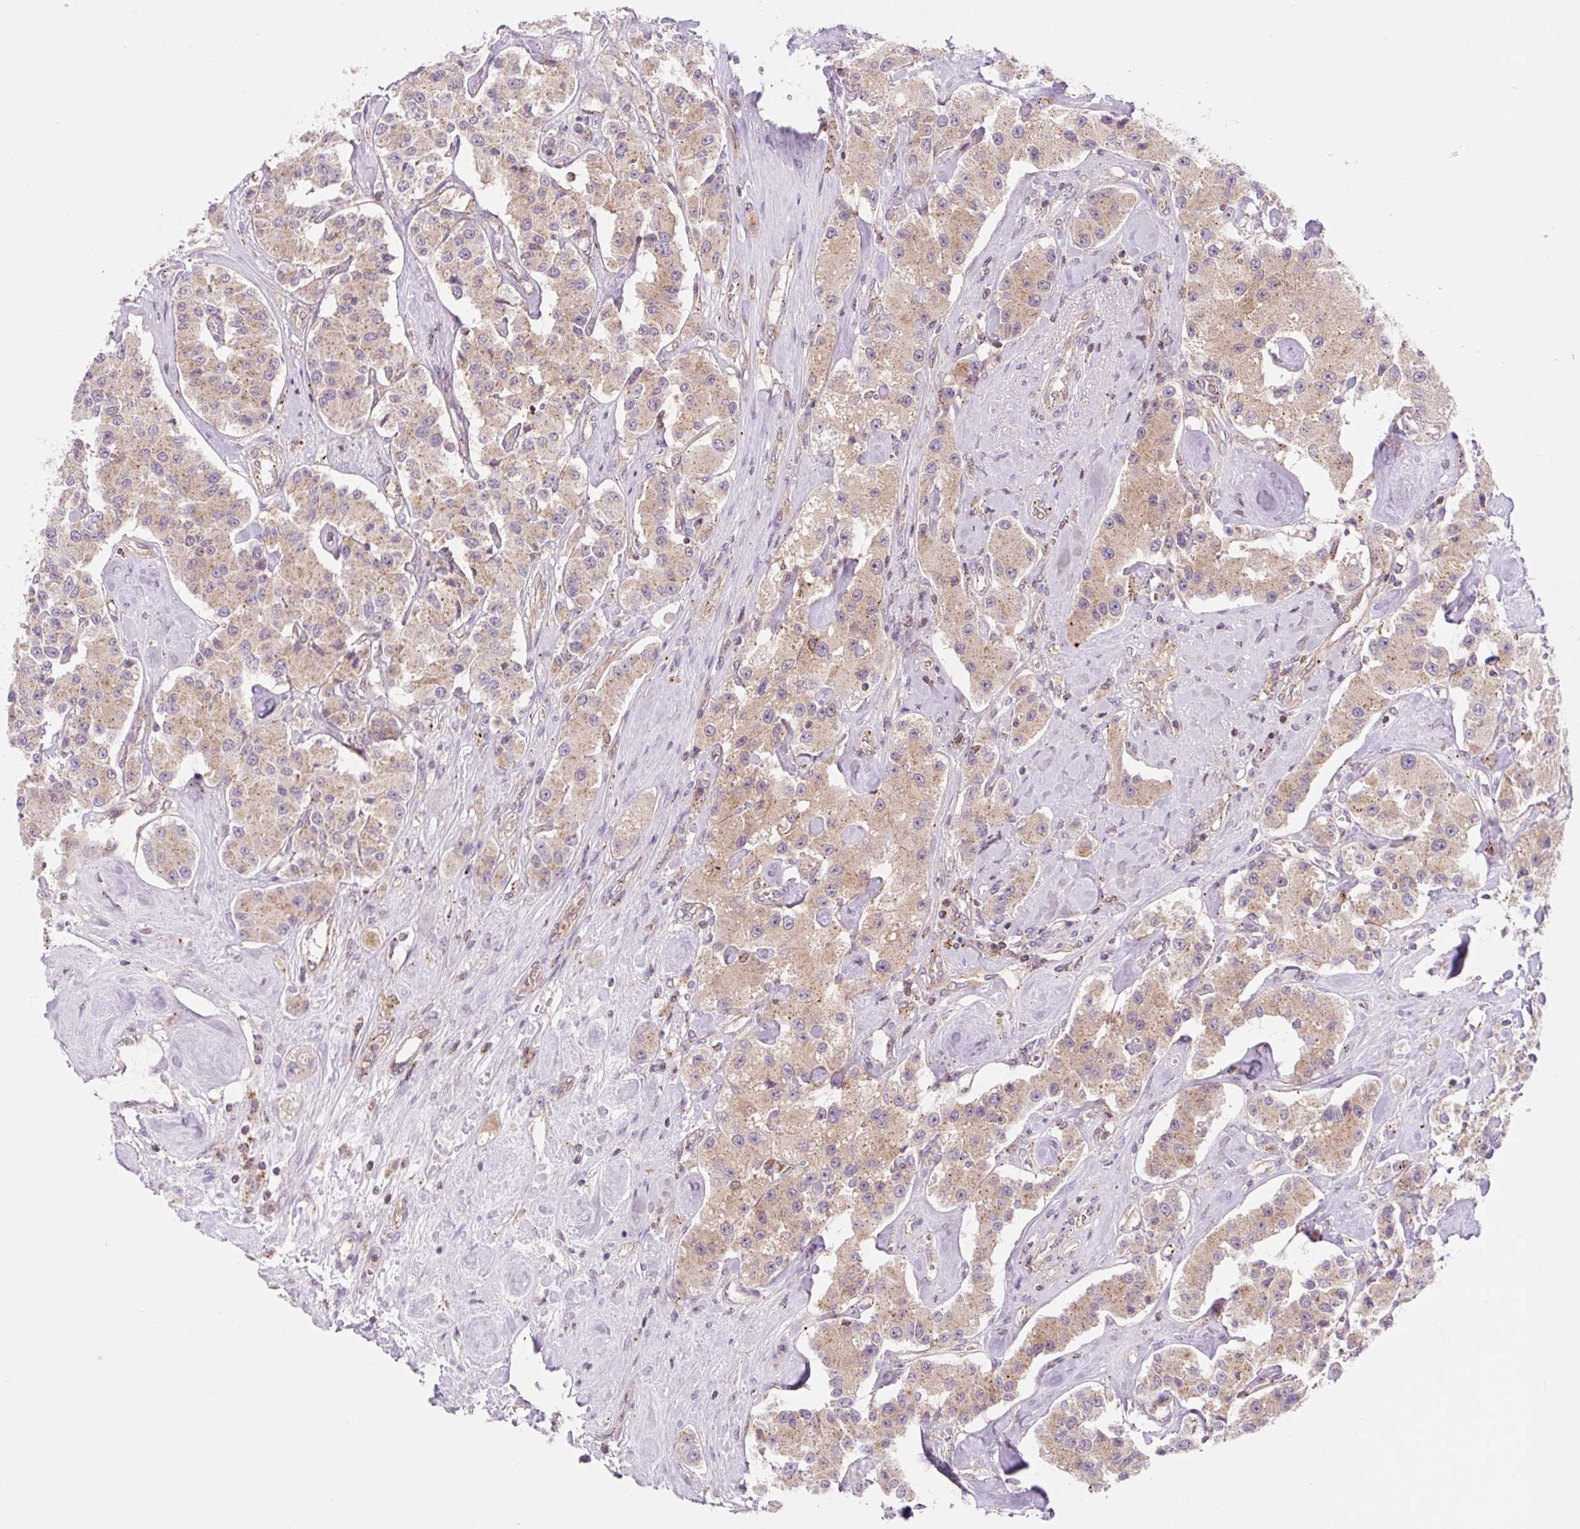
{"staining": {"intensity": "moderate", "quantity": ">75%", "location": "cytoplasmic/membranous"}, "tissue": "carcinoid", "cell_type": "Tumor cells", "image_type": "cancer", "snomed": [{"axis": "morphology", "description": "Carcinoid, malignant, NOS"}, {"axis": "topography", "description": "Pancreas"}], "caption": "The image demonstrates a brown stain indicating the presence of a protein in the cytoplasmic/membranous of tumor cells in carcinoid.", "gene": "VPS4A", "patient": {"sex": "male", "age": 41}}